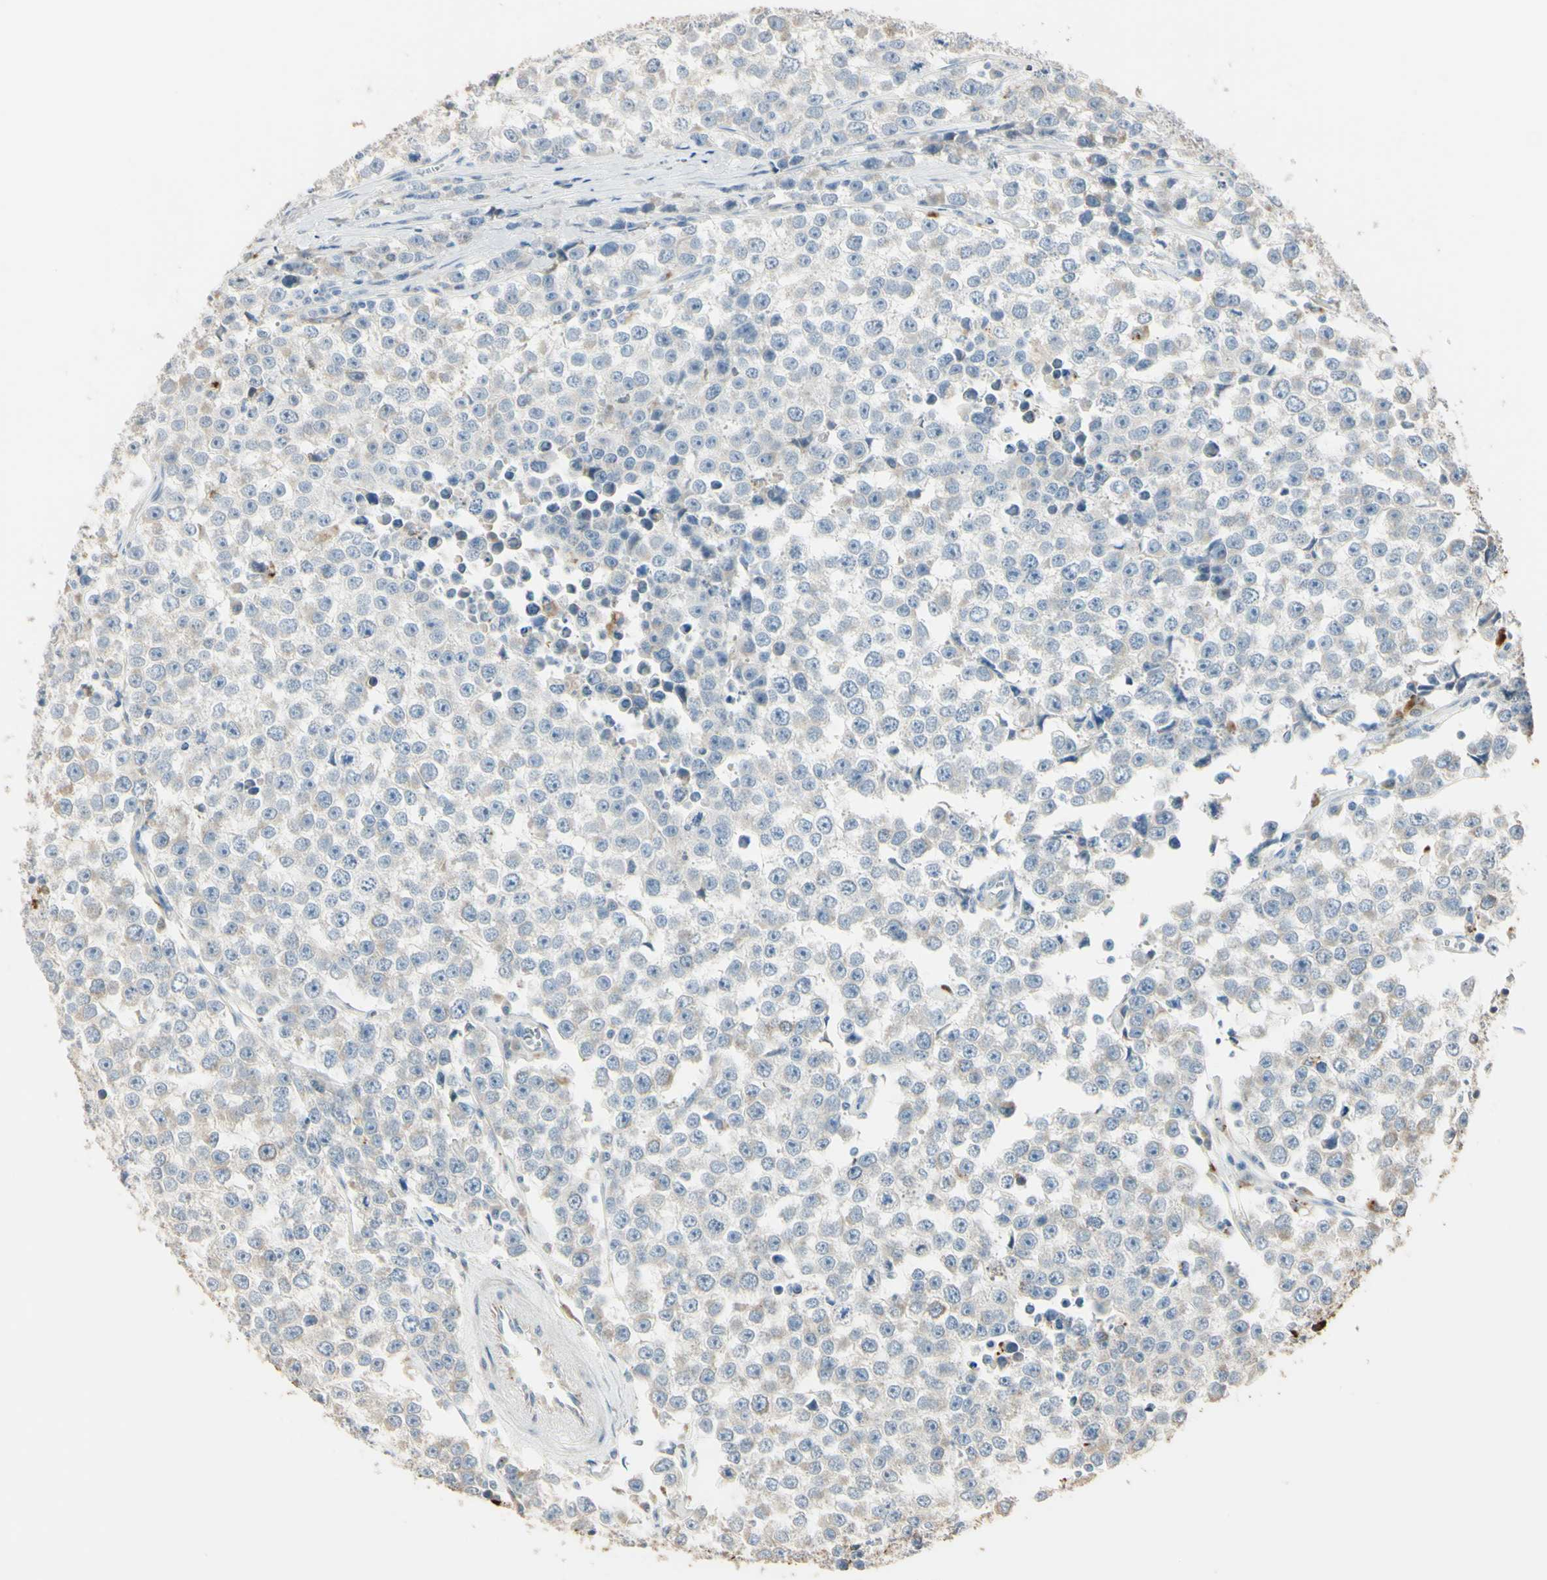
{"staining": {"intensity": "weak", "quantity": "25%-75%", "location": "cytoplasmic/membranous"}, "tissue": "testis cancer", "cell_type": "Tumor cells", "image_type": "cancer", "snomed": [{"axis": "morphology", "description": "Seminoma, NOS"}, {"axis": "morphology", "description": "Carcinoma, Embryonal, NOS"}, {"axis": "topography", "description": "Testis"}], "caption": "This photomicrograph exhibits testis seminoma stained with IHC to label a protein in brown. The cytoplasmic/membranous of tumor cells show weak positivity for the protein. Nuclei are counter-stained blue.", "gene": "ANGPTL1", "patient": {"sex": "male", "age": 52}}